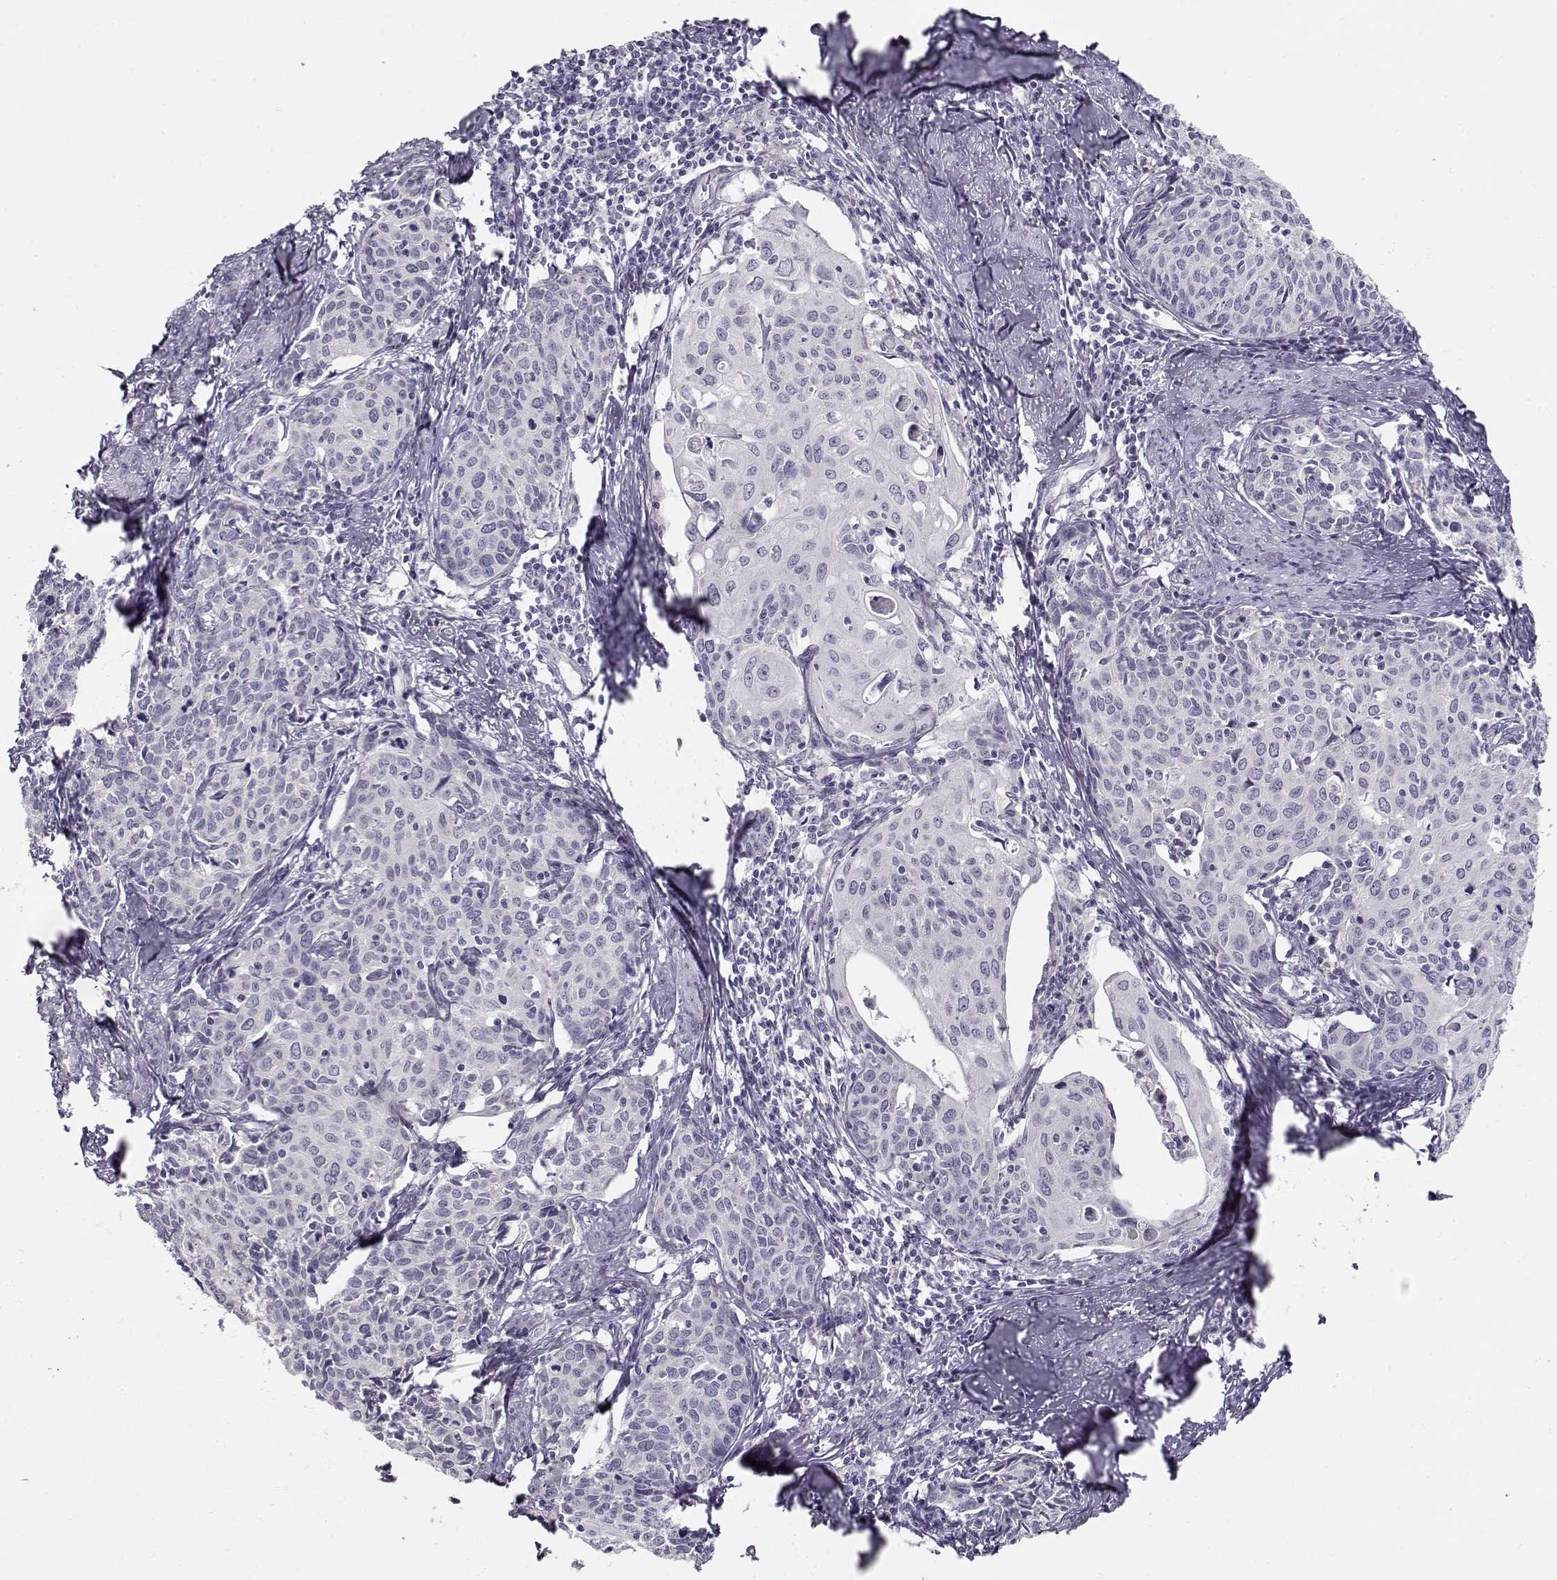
{"staining": {"intensity": "negative", "quantity": "none", "location": "none"}, "tissue": "cervical cancer", "cell_type": "Tumor cells", "image_type": "cancer", "snomed": [{"axis": "morphology", "description": "Squamous cell carcinoma, NOS"}, {"axis": "topography", "description": "Cervix"}], "caption": "Immunohistochemistry image of cervical cancer stained for a protein (brown), which reveals no positivity in tumor cells.", "gene": "TTC26", "patient": {"sex": "female", "age": 62}}